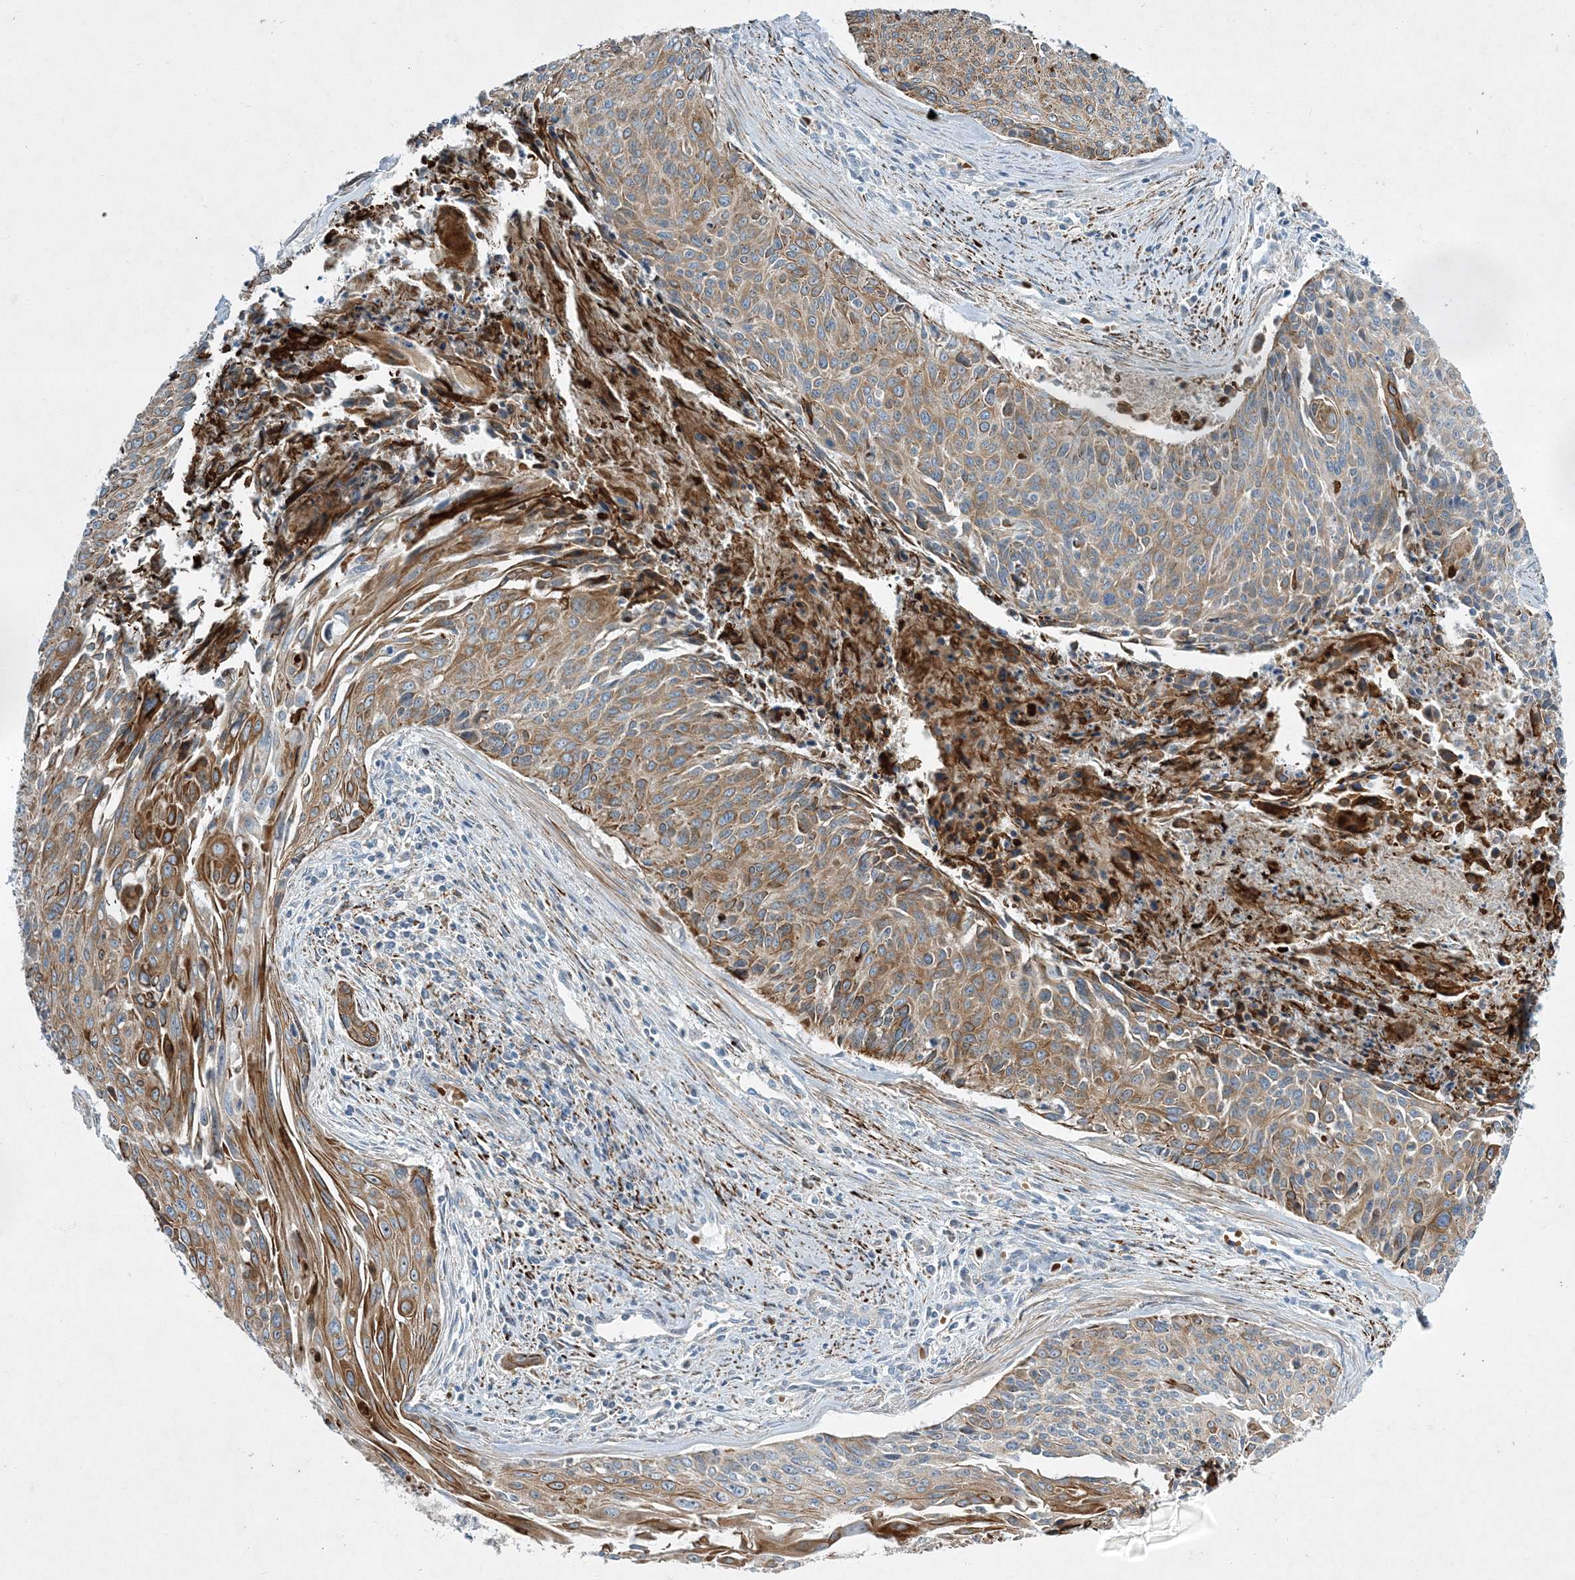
{"staining": {"intensity": "moderate", "quantity": ">75%", "location": "cytoplasmic/membranous"}, "tissue": "cervical cancer", "cell_type": "Tumor cells", "image_type": "cancer", "snomed": [{"axis": "morphology", "description": "Squamous cell carcinoma, NOS"}, {"axis": "topography", "description": "Cervix"}], "caption": "IHC of human cervical cancer displays medium levels of moderate cytoplasmic/membranous staining in approximately >75% of tumor cells.", "gene": "LTN1", "patient": {"sex": "female", "age": 55}}